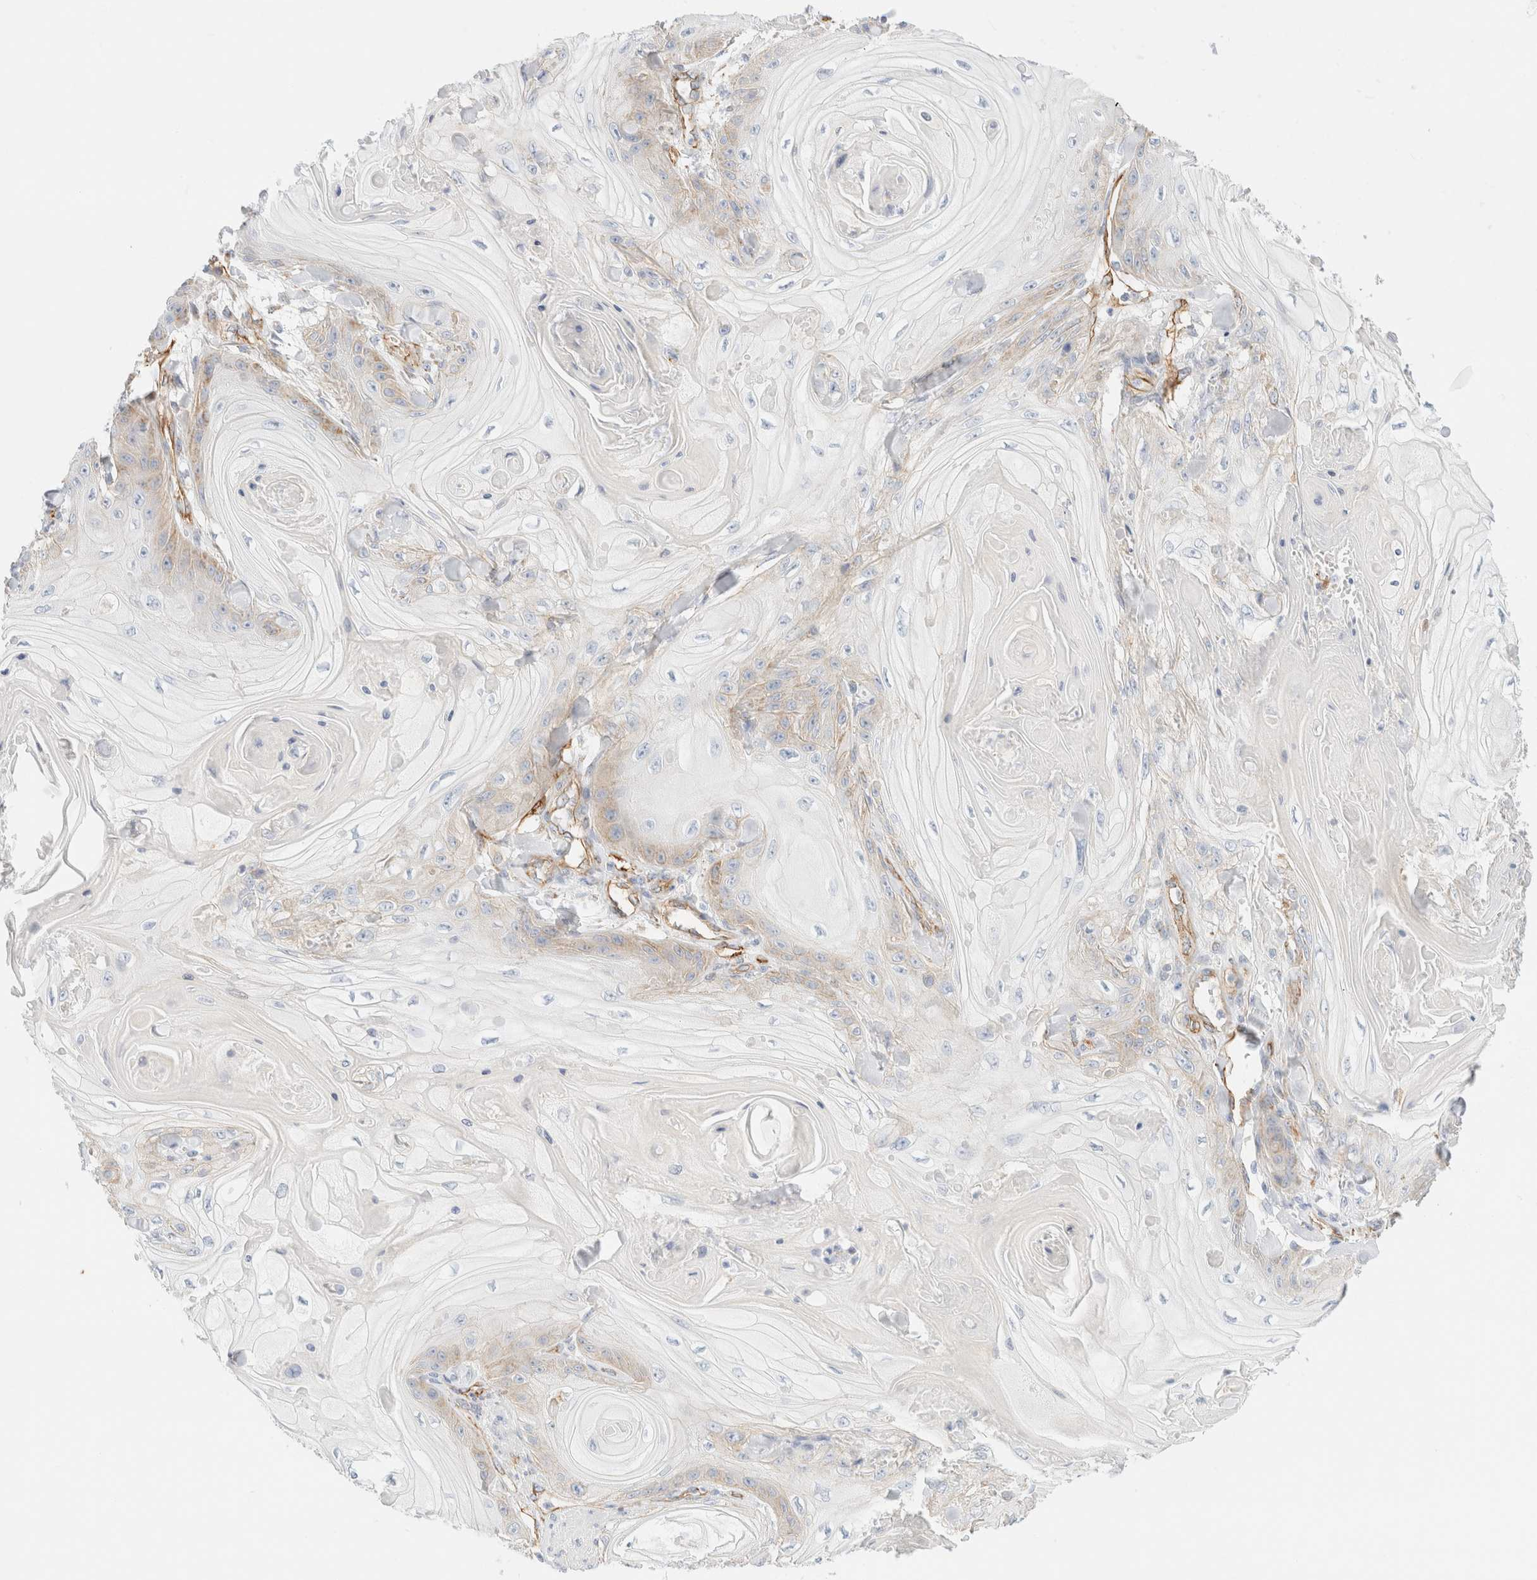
{"staining": {"intensity": "weak", "quantity": "<25%", "location": "cytoplasmic/membranous"}, "tissue": "skin cancer", "cell_type": "Tumor cells", "image_type": "cancer", "snomed": [{"axis": "morphology", "description": "Squamous cell carcinoma, NOS"}, {"axis": "topography", "description": "Skin"}], "caption": "This micrograph is of skin cancer (squamous cell carcinoma) stained with immunohistochemistry (IHC) to label a protein in brown with the nuclei are counter-stained blue. There is no expression in tumor cells.", "gene": "CYB5R4", "patient": {"sex": "male", "age": 74}}